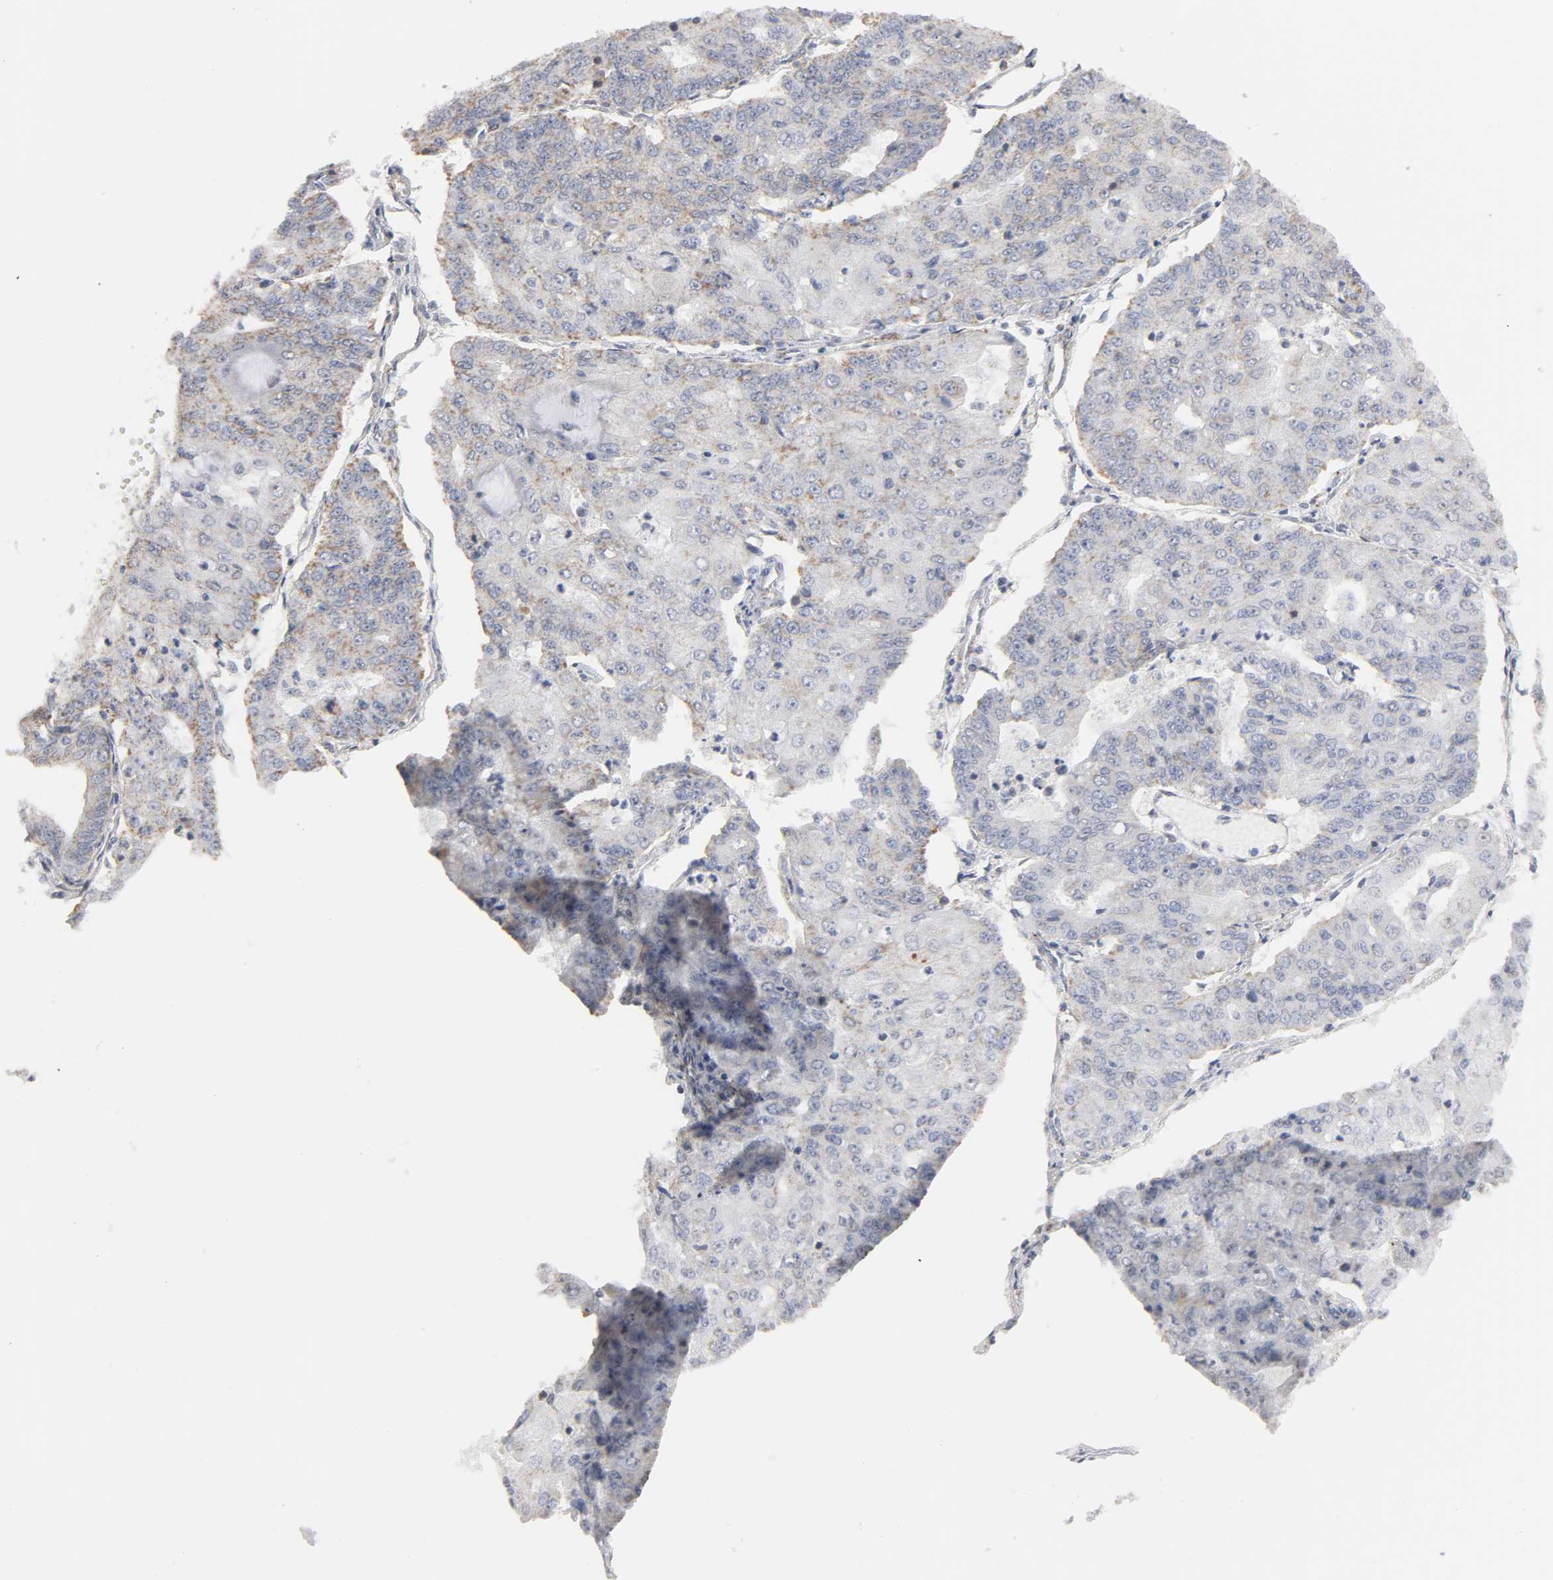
{"staining": {"intensity": "weak", "quantity": "<25%", "location": "cytoplasmic/membranous"}, "tissue": "endometrial cancer", "cell_type": "Tumor cells", "image_type": "cancer", "snomed": [{"axis": "morphology", "description": "Adenocarcinoma, NOS"}, {"axis": "topography", "description": "Endometrium"}], "caption": "Immunohistochemical staining of endometrial cancer displays no significant positivity in tumor cells.", "gene": "GNG2", "patient": {"sex": "female", "age": 56}}